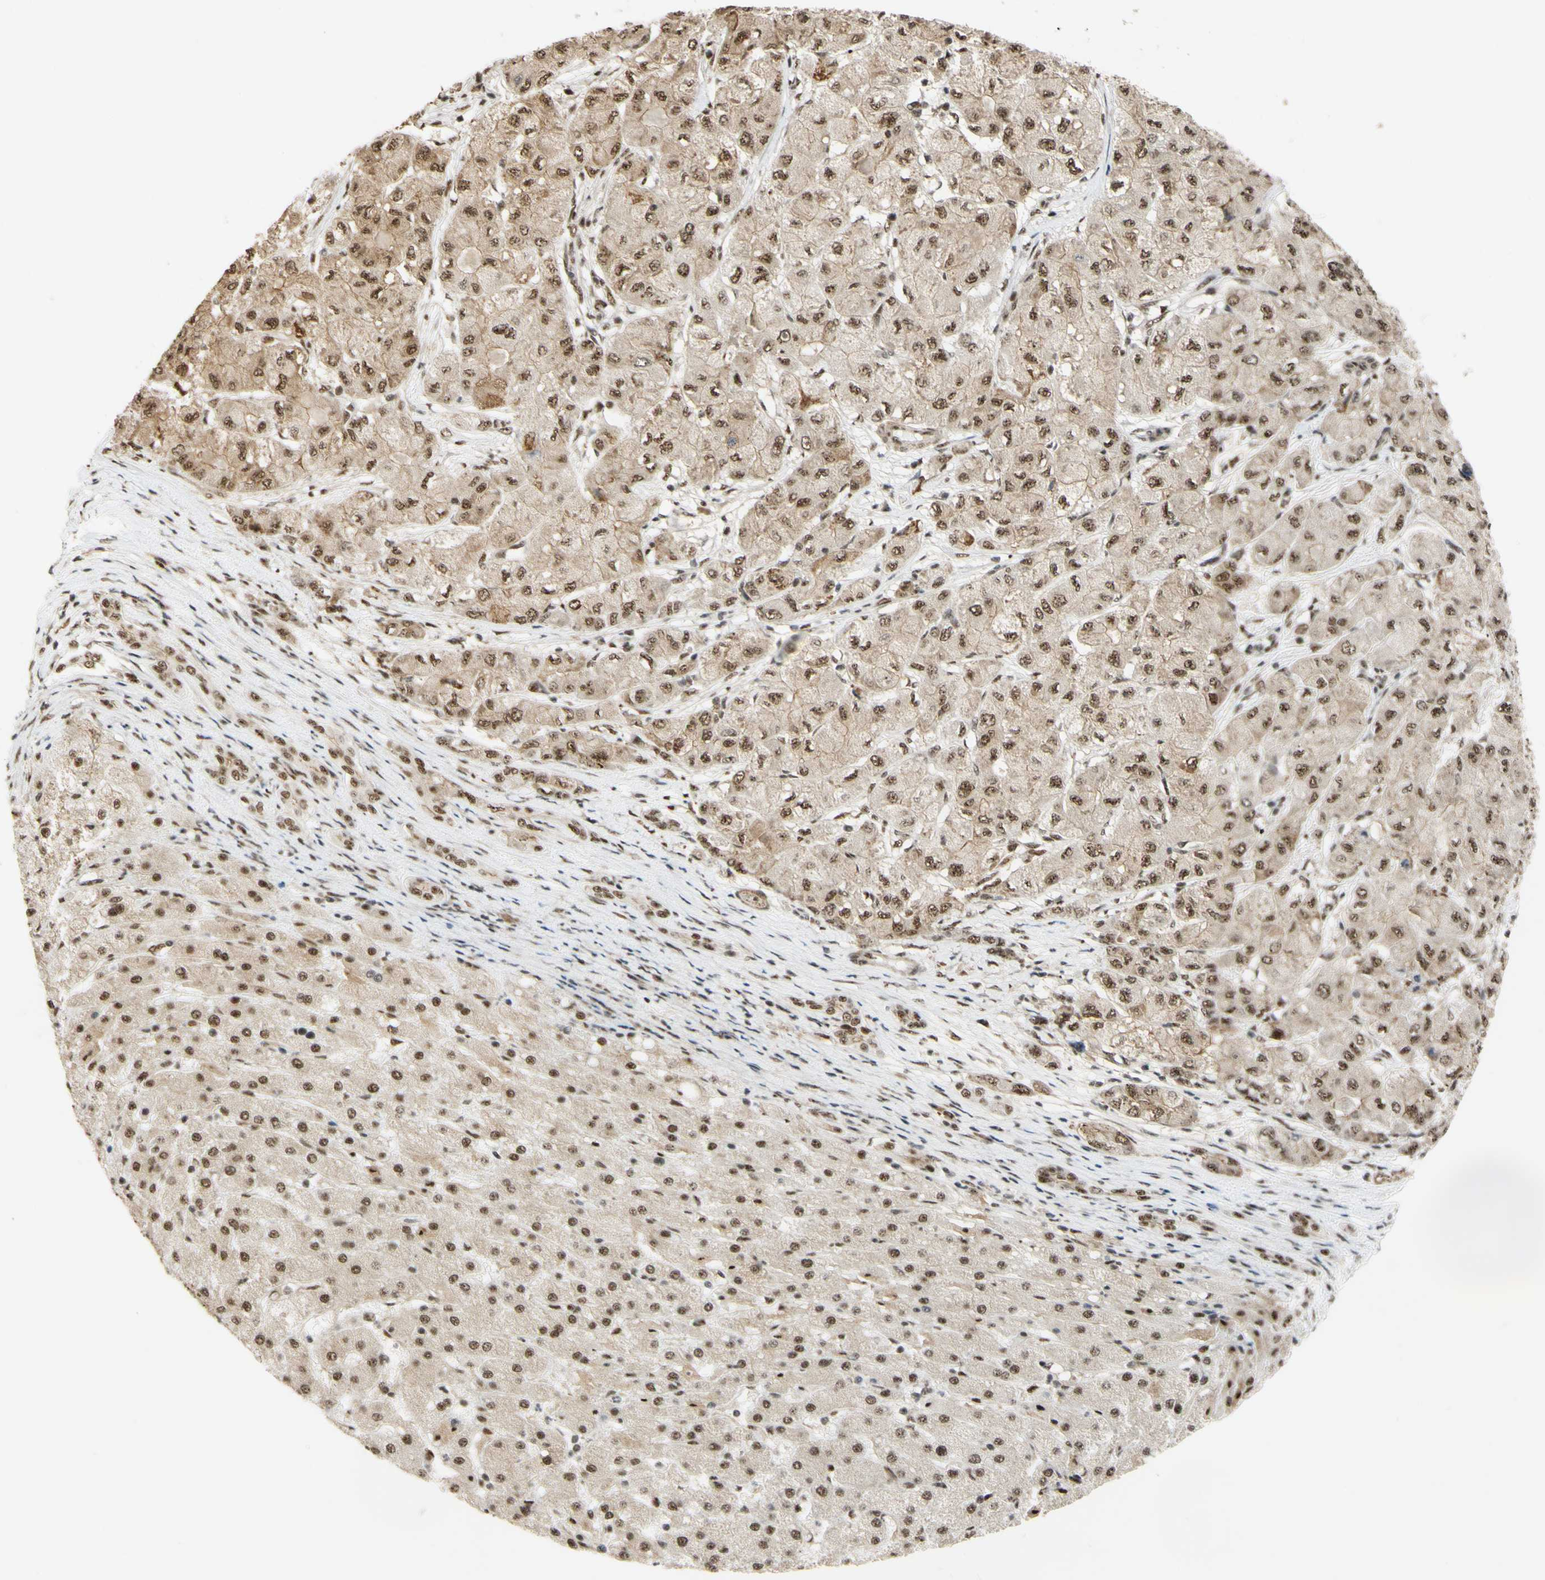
{"staining": {"intensity": "moderate", "quantity": ">75%", "location": "nuclear"}, "tissue": "liver cancer", "cell_type": "Tumor cells", "image_type": "cancer", "snomed": [{"axis": "morphology", "description": "Carcinoma, Hepatocellular, NOS"}, {"axis": "topography", "description": "Liver"}], "caption": "Hepatocellular carcinoma (liver) stained with a protein marker displays moderate staining in tumor cells.", "gene": "SAP18", "patient": {"sex": "male", "age": 80}}